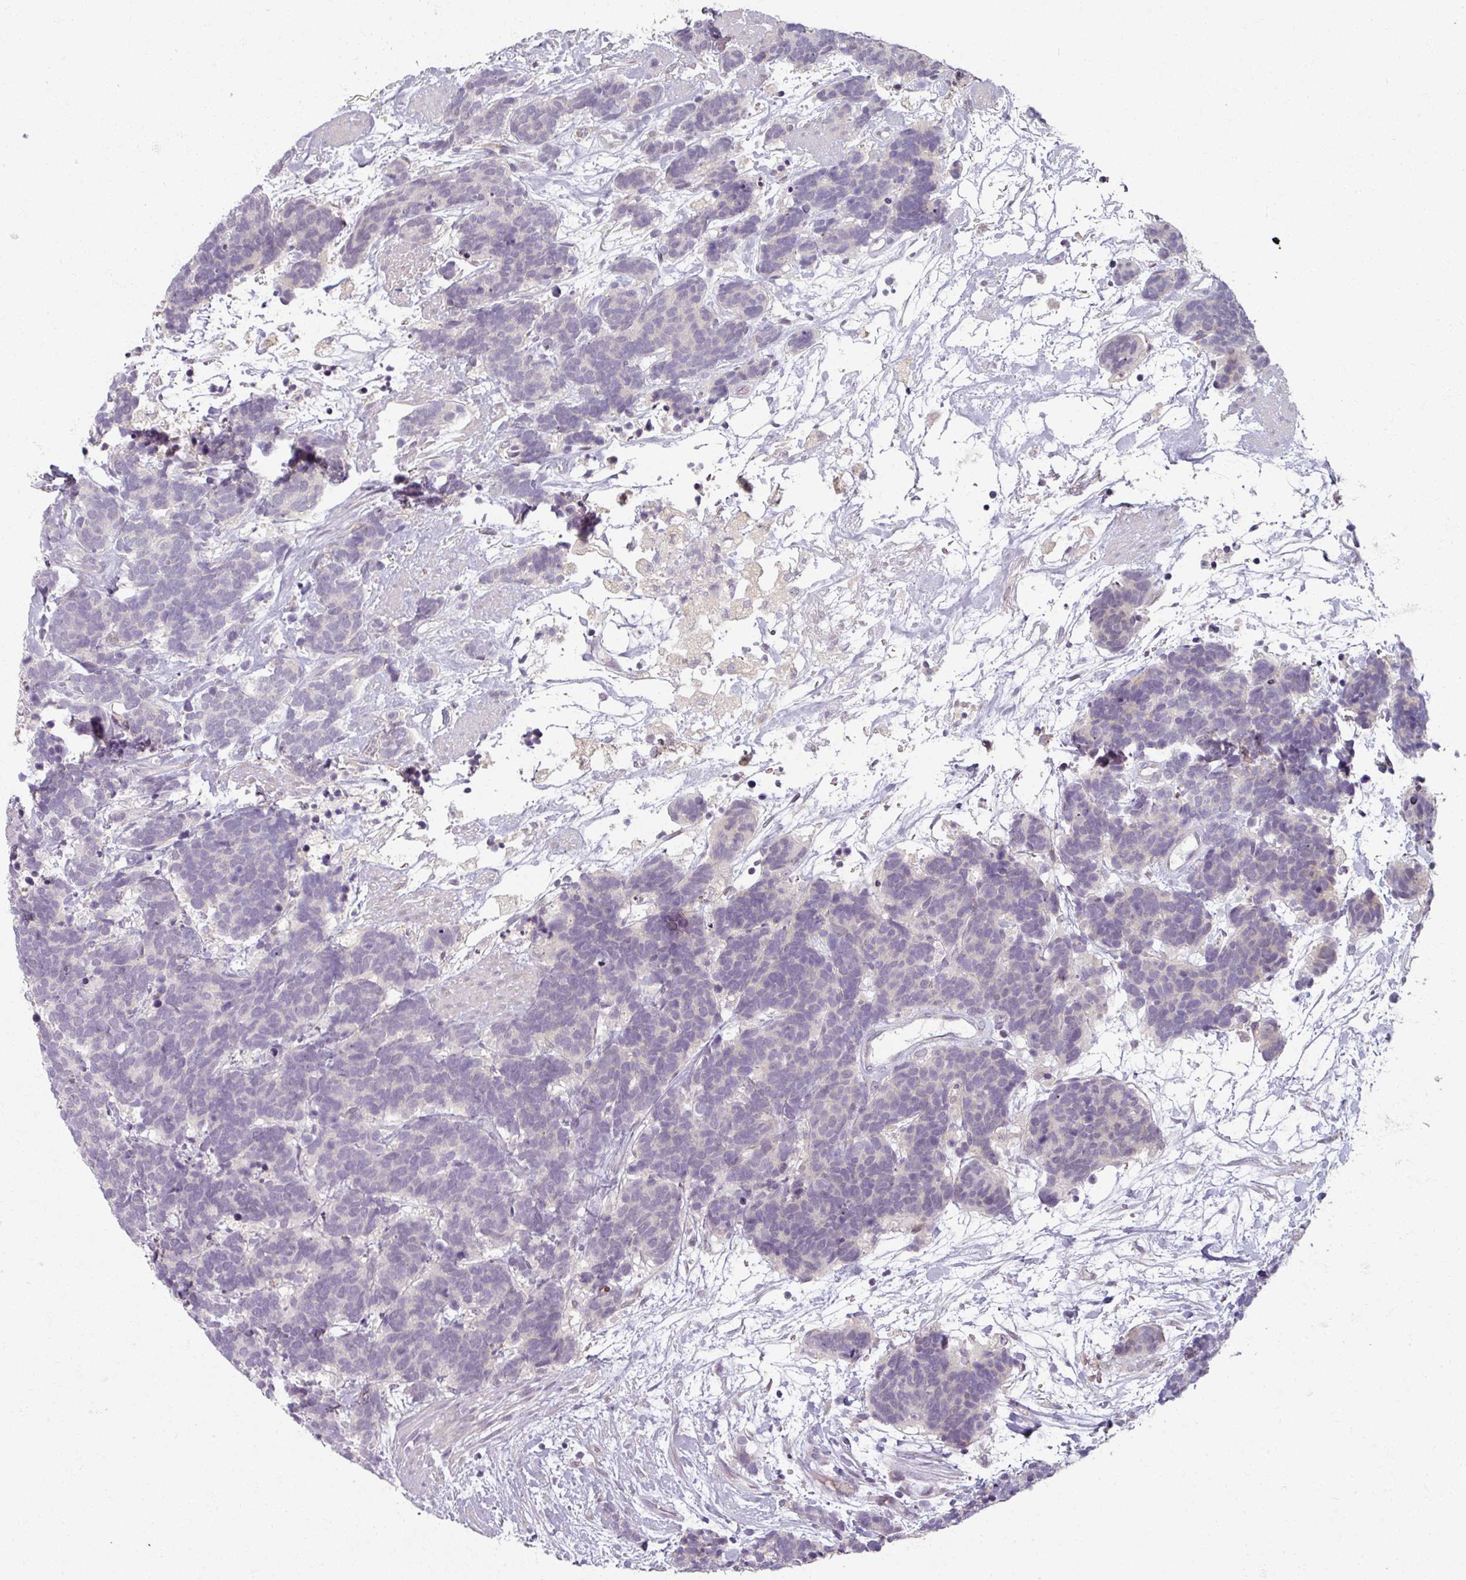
{"staining": {"intensity": "negative", "quantity": "none", "location": "none"}, "tissue": "carcinoid", "cell_type": "Tumor cells", "image_type": "cancer", "snomed": [{"axis": "morphology", "description": "Carcinoma, NOS"}, {"axis": "morphology", "description": "Carcinoid, malignant, NOS"}, {"axis": "topography", "description": "Prostate"}], "caption": "DAB (3,3'-diaminobenzidine) immunohistochemical staining of carcinoid exhibits no significant staining in tumor cells.", "gene": "MYMK", "patient": {"sex": "male", "age": 57}}